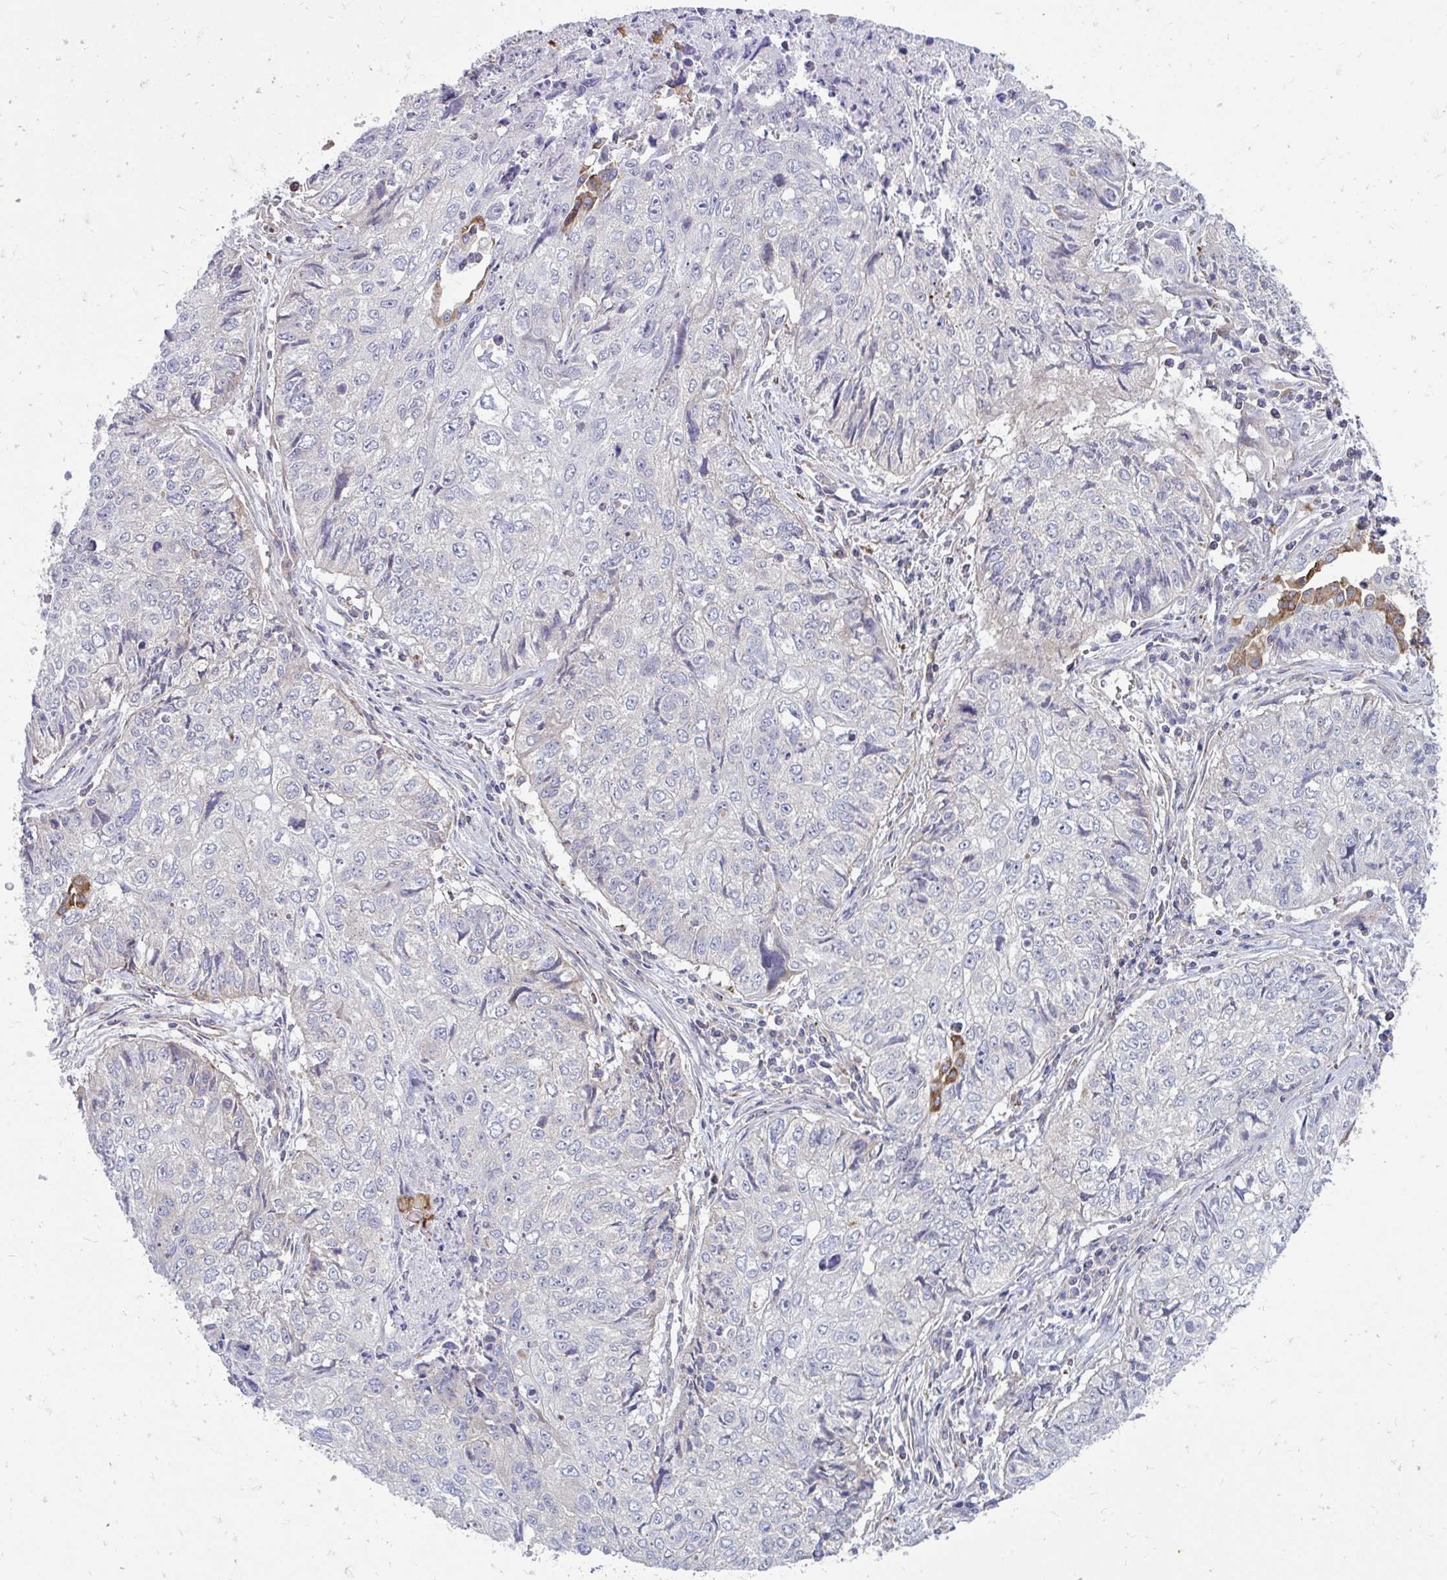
{"staining": {"intensity": "negative", "quantity": "none", "location": "none"}, "tissue": "lung cancer", "cell_type": "Tumor cells", "image_type": "cancer", "snomed": [{"axis": "morphology", "description": "Normal morphology"}, {"axis": "morphology", "description": "Aneuploidy"}, {"axis": "morphology", "description": "Squamous cell carcinoma, NOS"}, {"axis": "topography", "description": "Lymph node"}, {"axis": "topography", "description": "Lung"}], "caption": "IHC image of lung cancer stained for a protein (brown), which displays no expression in tumor cells.", "gene": "ASAP1", "patient": {"sex": "female", "age": 76}}